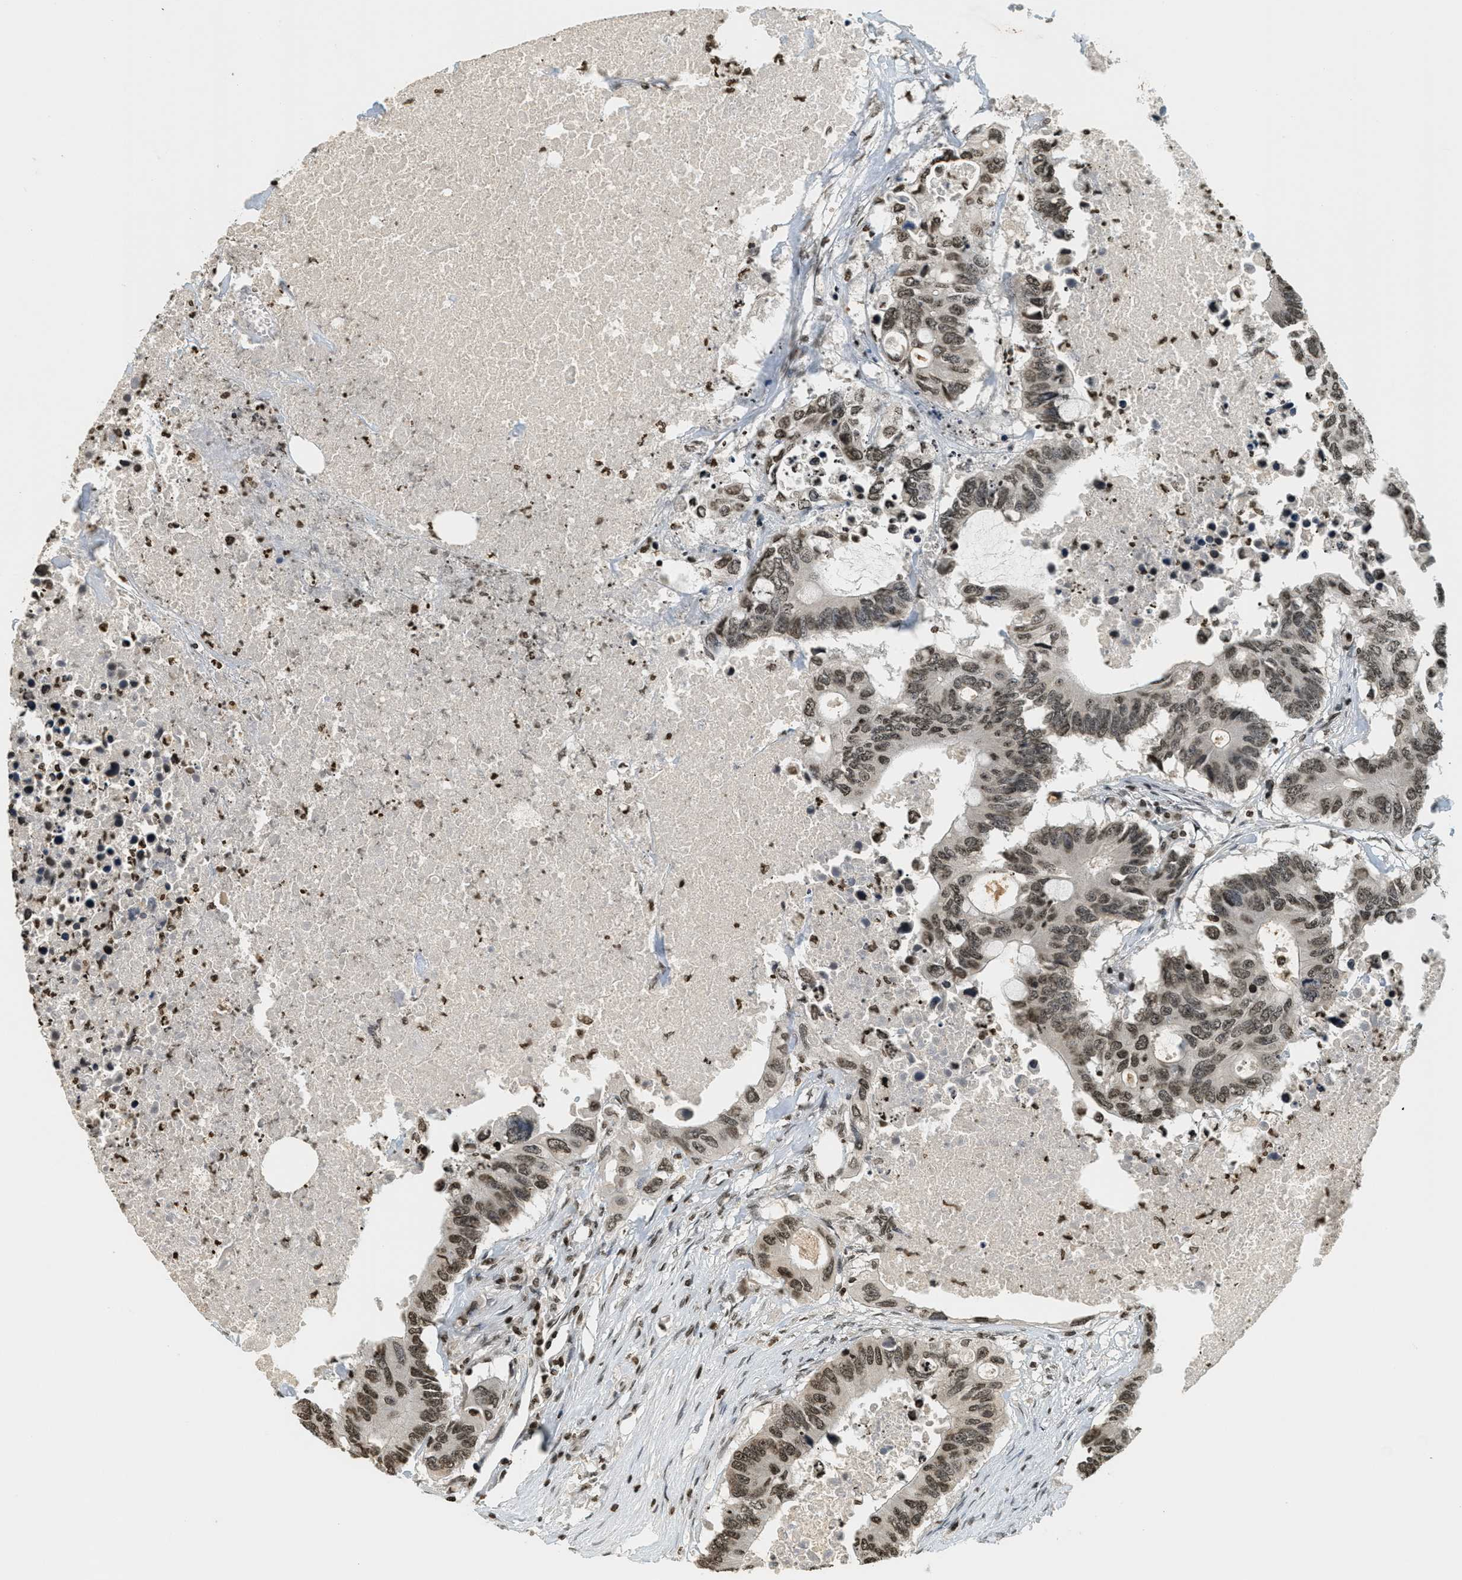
{"staining": {"intensity": "moderate", "quantity": ">75%", "location": "nuclear"}, "tissue": "colorectal cancer", "cell_type": "Tumor cells", "image_type": "cancer", "snomed": [{"axis": "morphology", "description": "Adenocarcinoma, NOS"}, {"axis": "topography", "description": "Colon"}], "caption": "A histopathology image showing moderate nuclear staining in about >75% of tumor cells in adenocarcinoma (colorectal), as visualized by brown immunohistochemical staining.", "gene": "LDB2", "patient": {"sex": "male", "age": 71}}